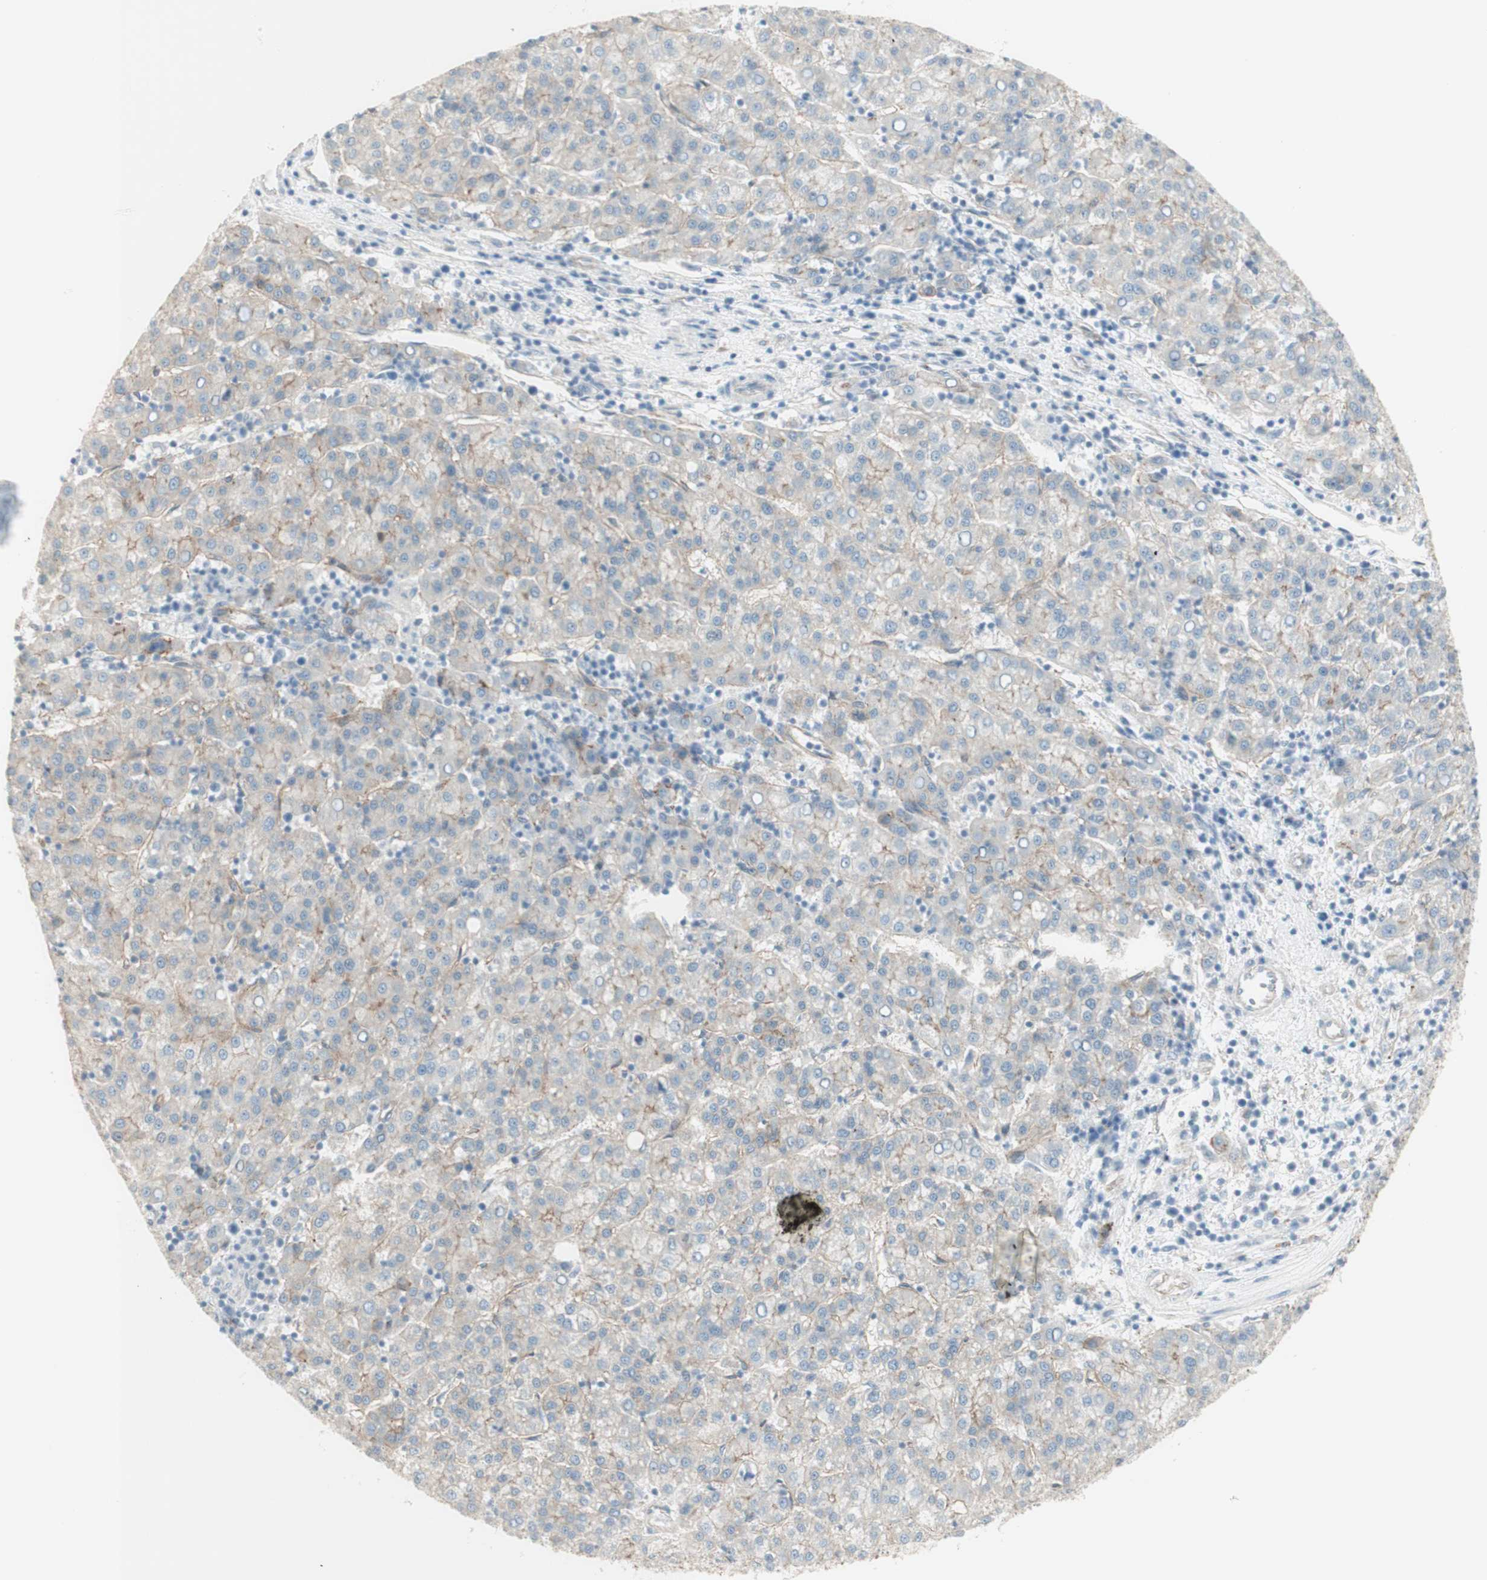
{"staining": {"intensity": "weak", "quantity": "25%-75%", "location": "cytoplasmic/membranous"}, "tissue": "liver cancer", "cell_type": "Tumor cells", "image_type": "cancer", "snomed": [{"axis": "morphology", "description": "Carcinoma, Hepatocellular, NOS"}, {"axis": "topography", "description": "Liver"}], "caption": "Liver cancer (hepatocellular carcinoma) stained with DAB immunohistochemistry exhibits low levels of weak cytoplasmic/membranous expression in approximately 25%-75% of tumor cells.", "gene": "MYO6", "patient": {"sex": "female", "age": 58}}